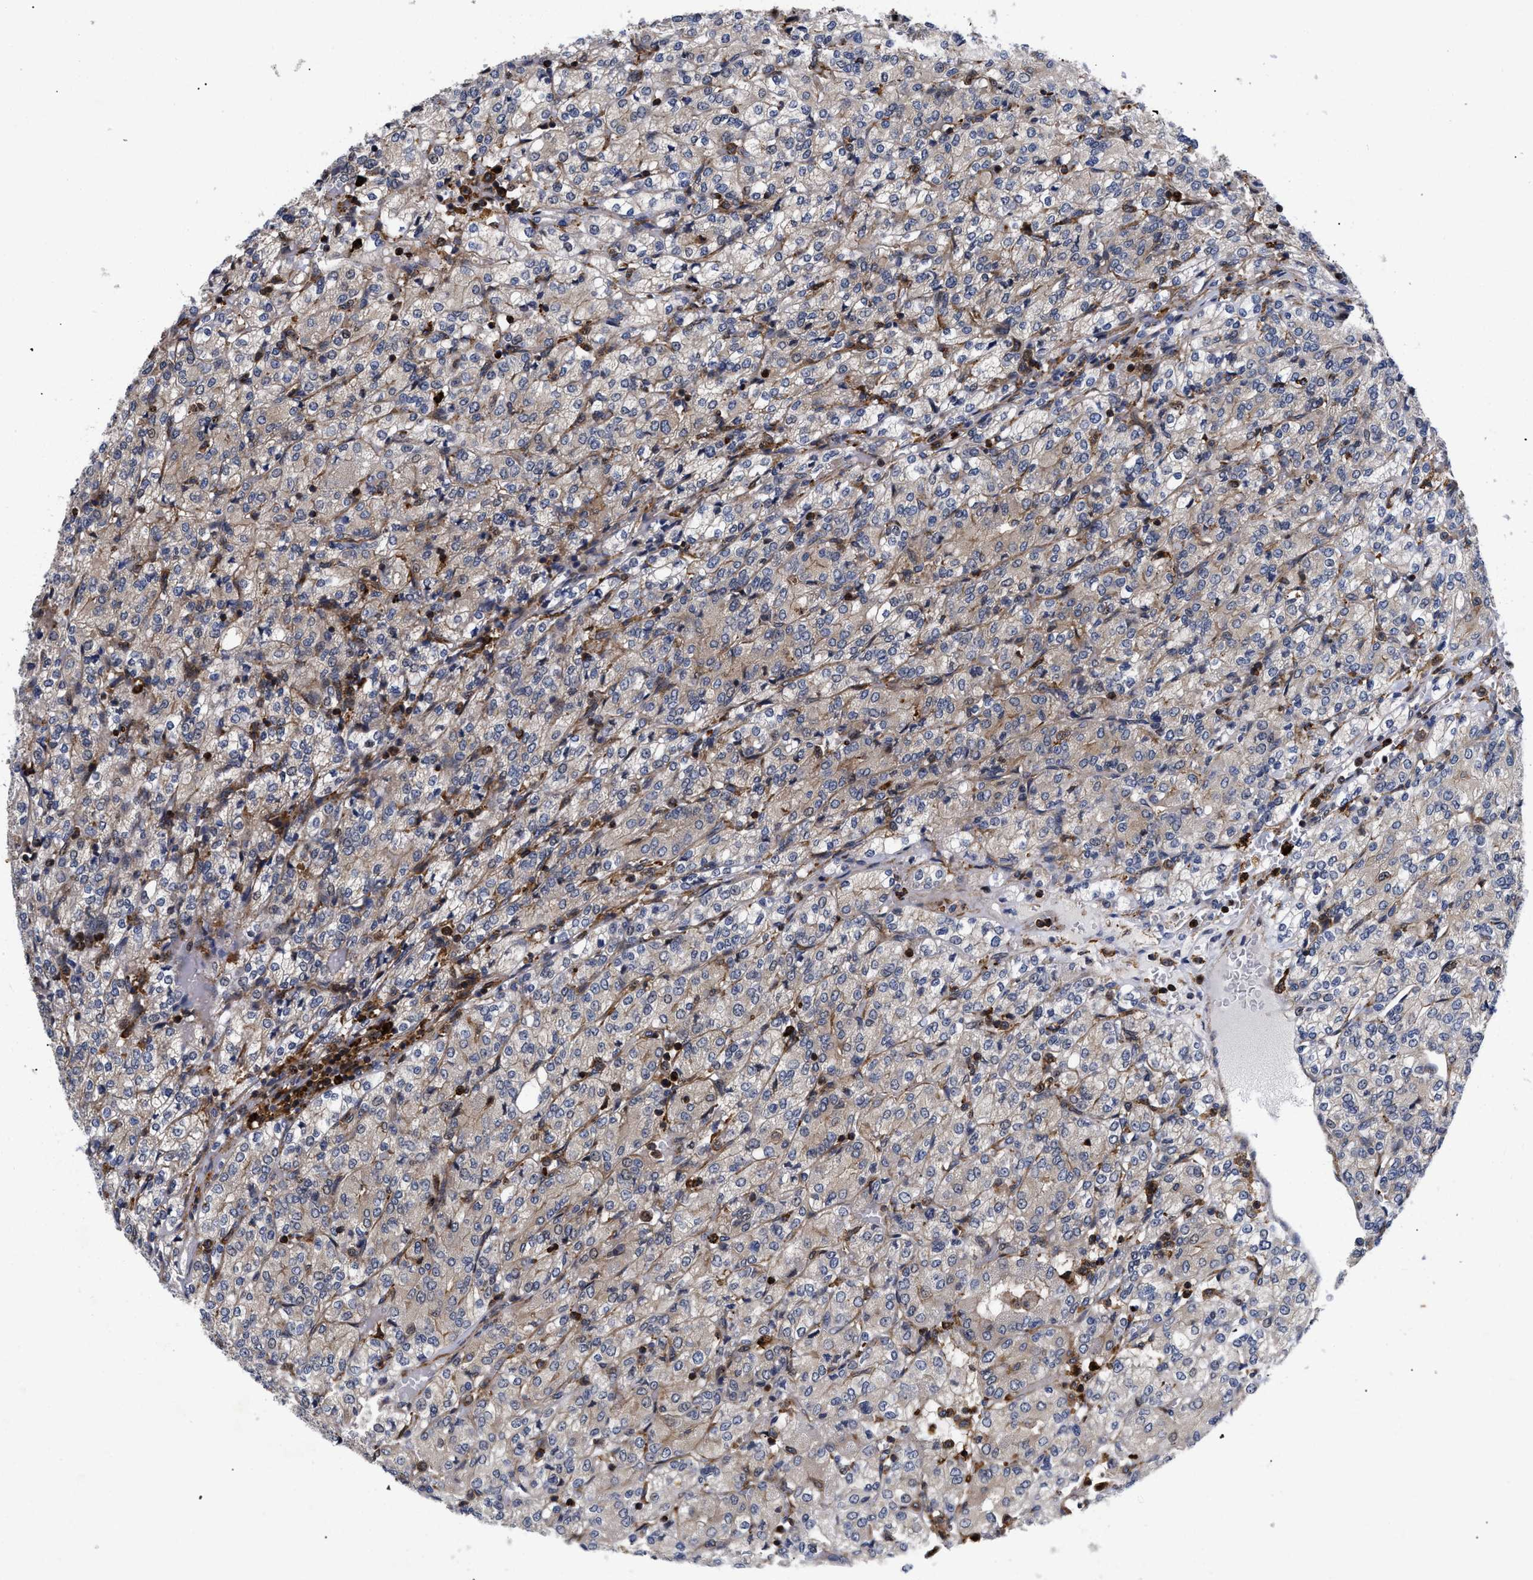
{"staining": {"intensity": "weak", "quantity": ">75%", "location": "cytoplasmic/membranous"}, "tissue": "renal cancer", "cell_type": "Tumor cells", "image_type": "cancer", "snomed": [{"axis": "morphology", "description": "Adenocarcinoma, NOS"}, {"axis": "topography", "description": "Kidney"}], "caption": "Human adenocarcinoma (renal) stained with a protein marker reveals weak staining in tumor cells.", "gene": "SPAST", "patient": {"sex": "male", "age": 77}}